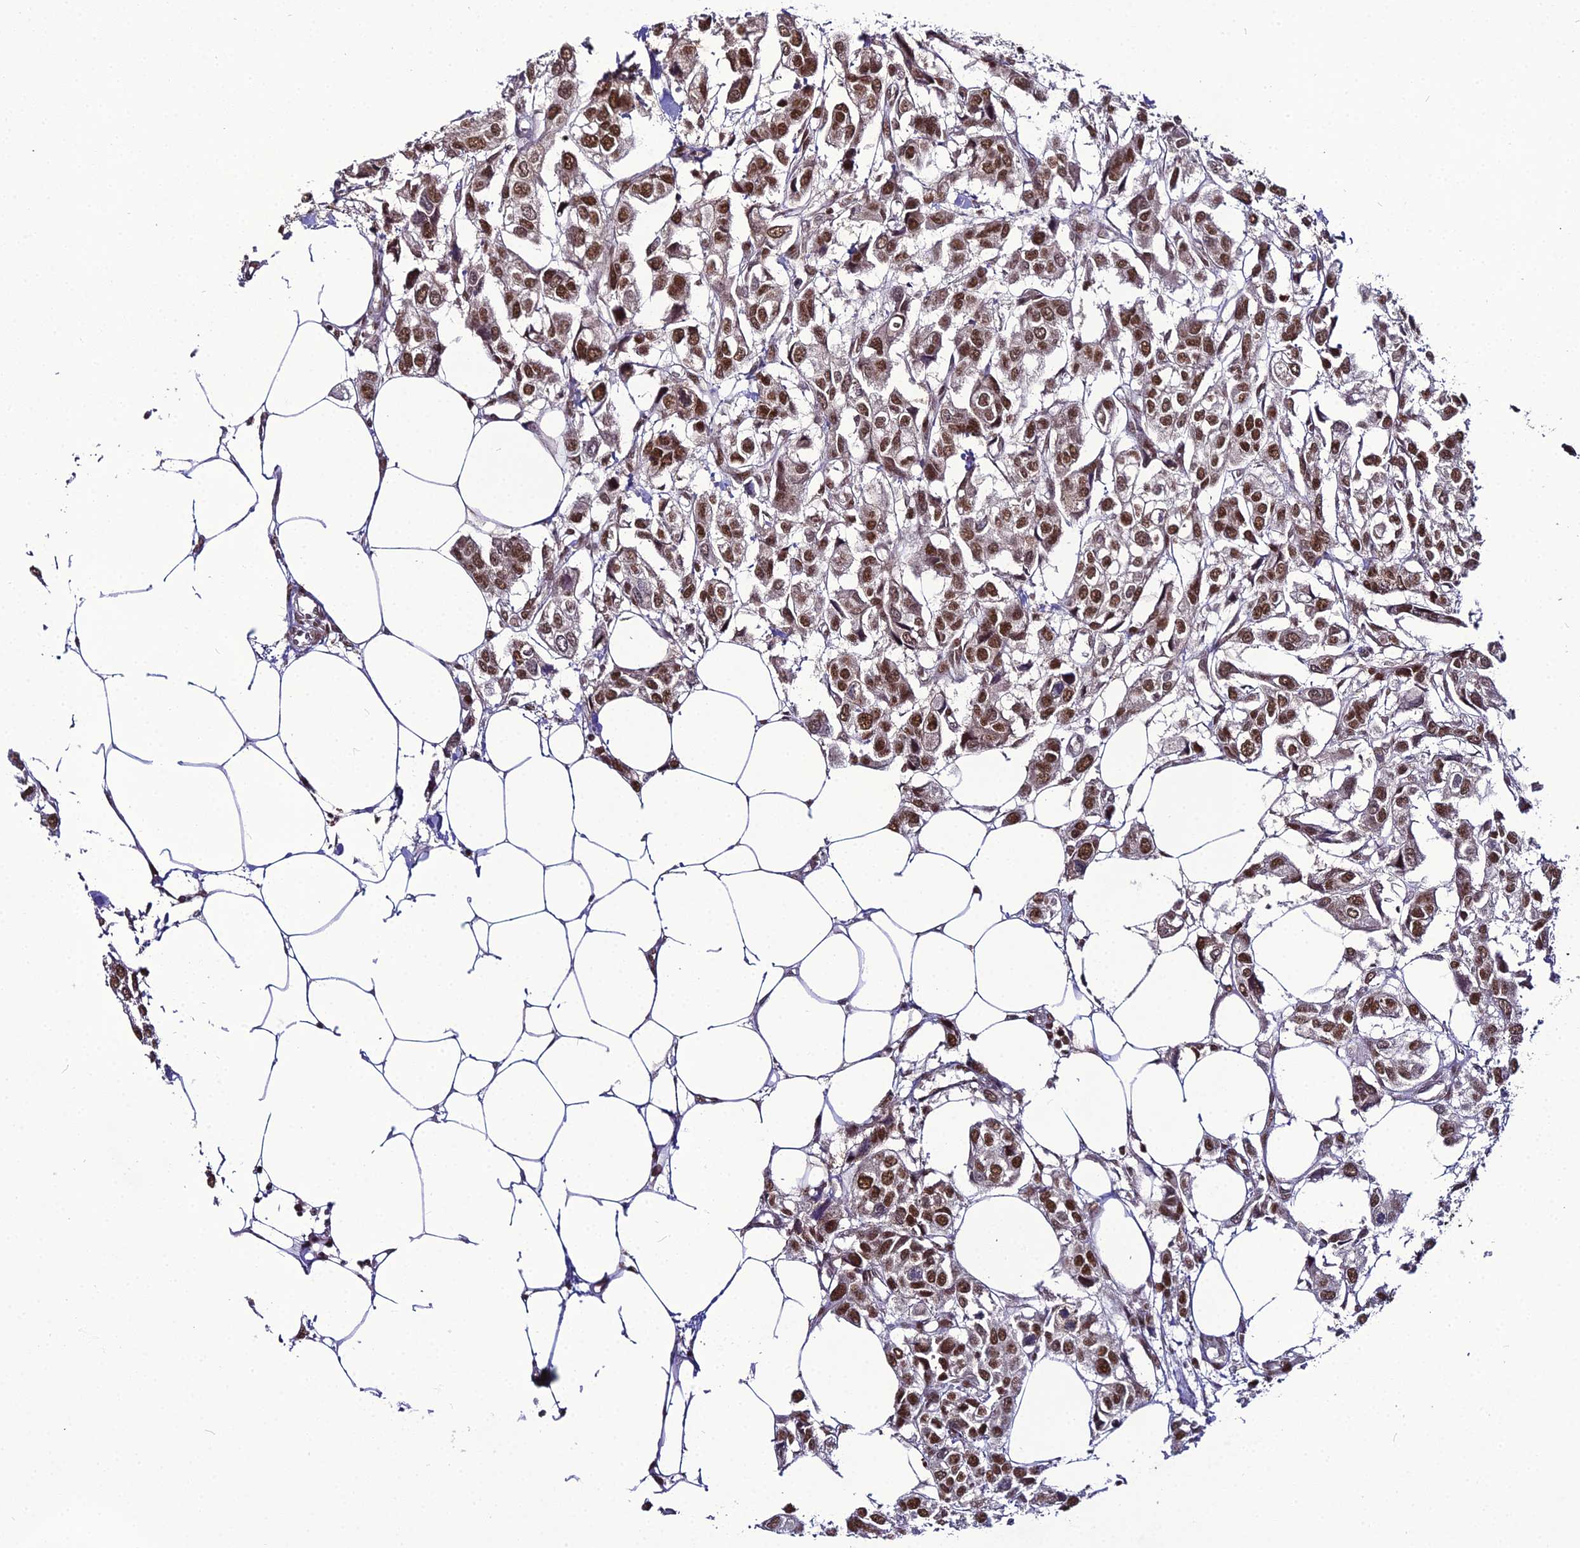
{"staining": {"intensity": "strong", "quantity": "25%-75%", "location": "nuclear"}, "tissue": "urothelial cancer", "cell_type": "Tumor cells", "image_type": "cancer", "snomed": [{"axis": "morphology", "description": "Urothelial carcinoma, High grade"}, {"axis": "topography", "description": "Urinary bladder"}], "caption": "The immunohistochemical stain highlights strong nuclear staining in tumor cells of urothelial carcinoma (high-grade) tissue.", "gene": "RBM12", "patient": {"sex": "male", "age": 67}}